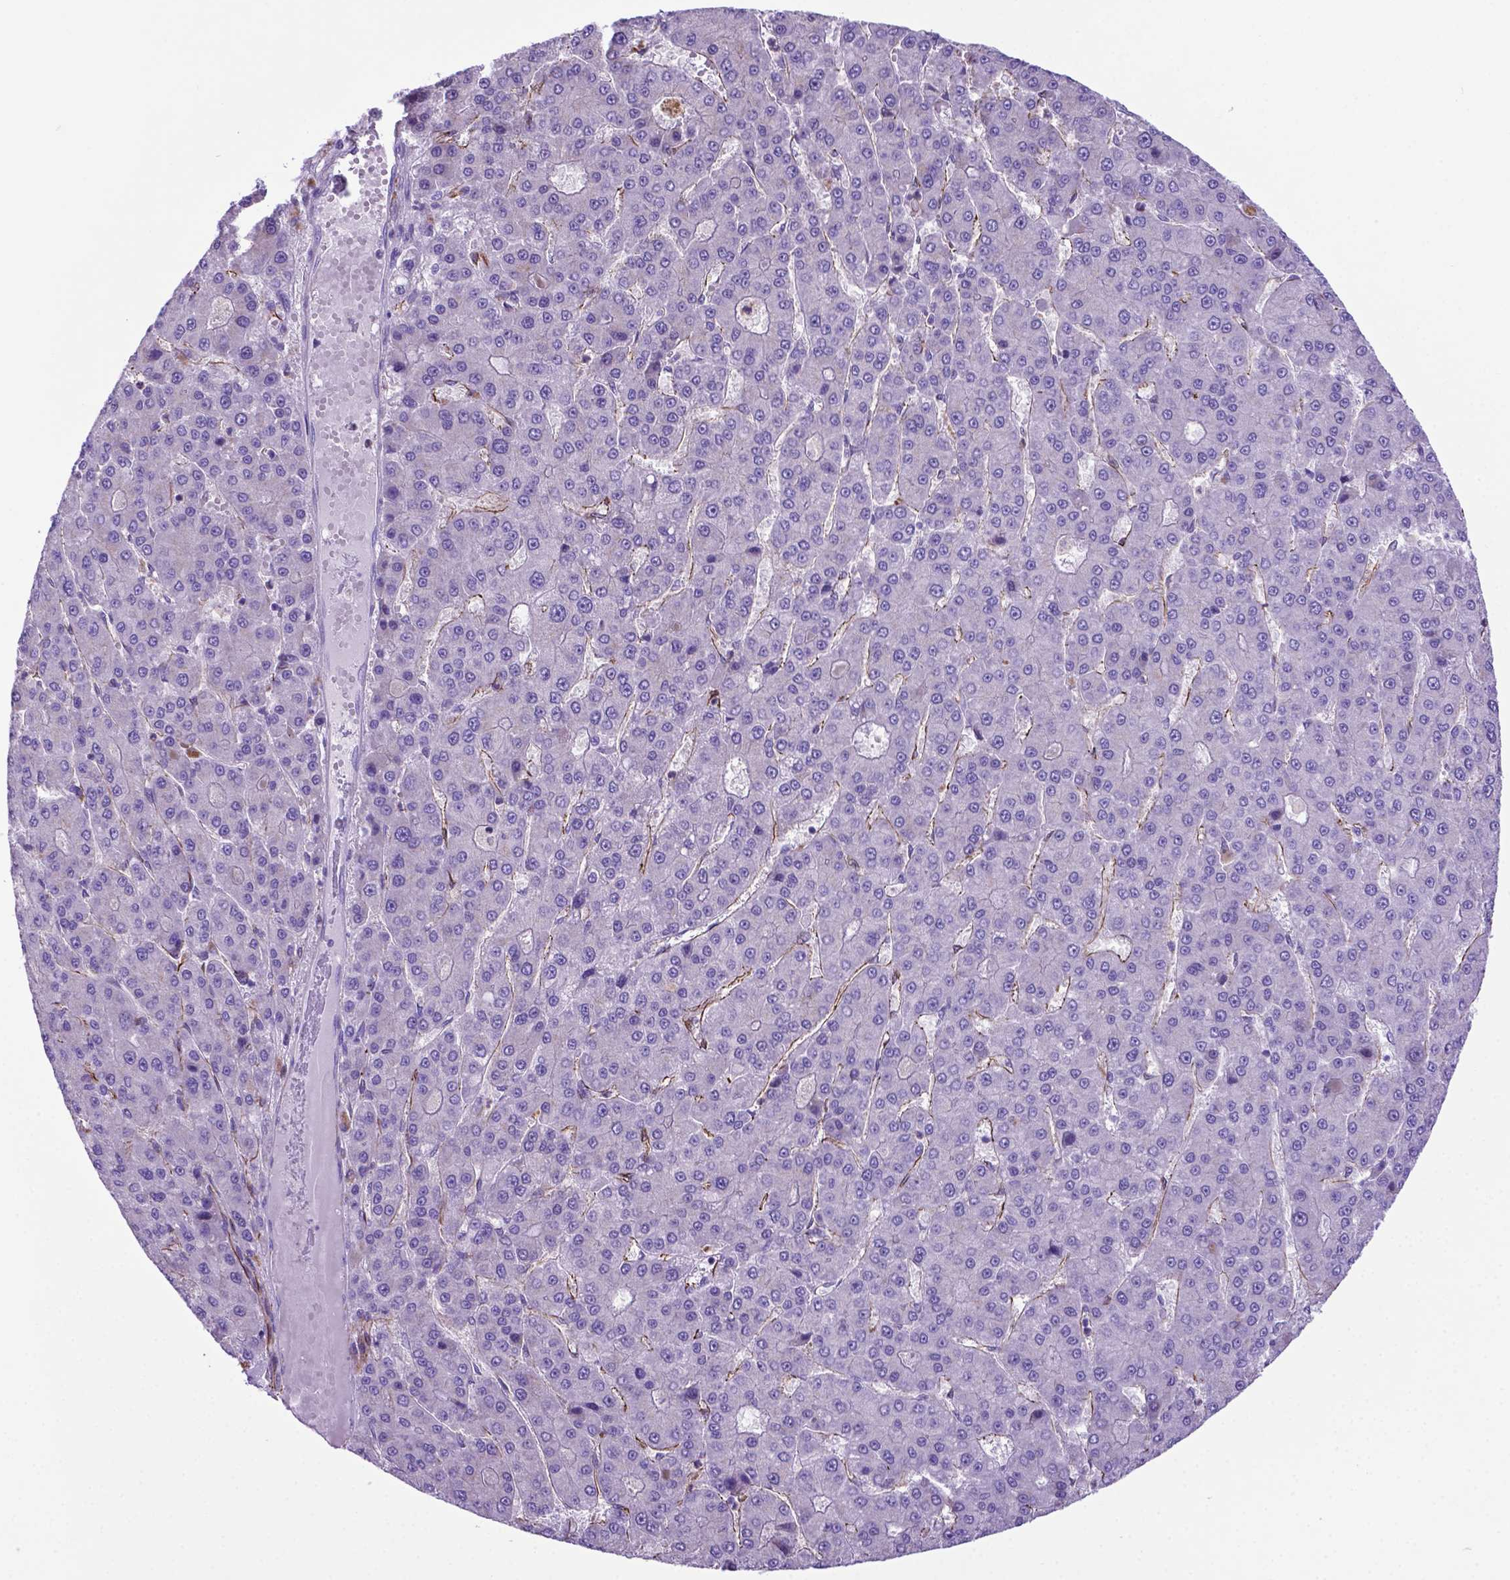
{"staining": {"intensity": "negative", "quantity": "none", "location": "none"}, "tissue": "liver cancer", "cell_type": "Tumor cells", "image_type": "cancer", "snomed": [{"axis": "morphology", "description": "Carcinoma, Hepatocellular, NOS"}, {"axis": "topography", "description": "Liver"}], "caption": "Tumor cells are negative for protein expression in human liver hepatocellular carcinoma.", "gene": "LZTR1", "patient": {"sex": "male", "age": 70}}